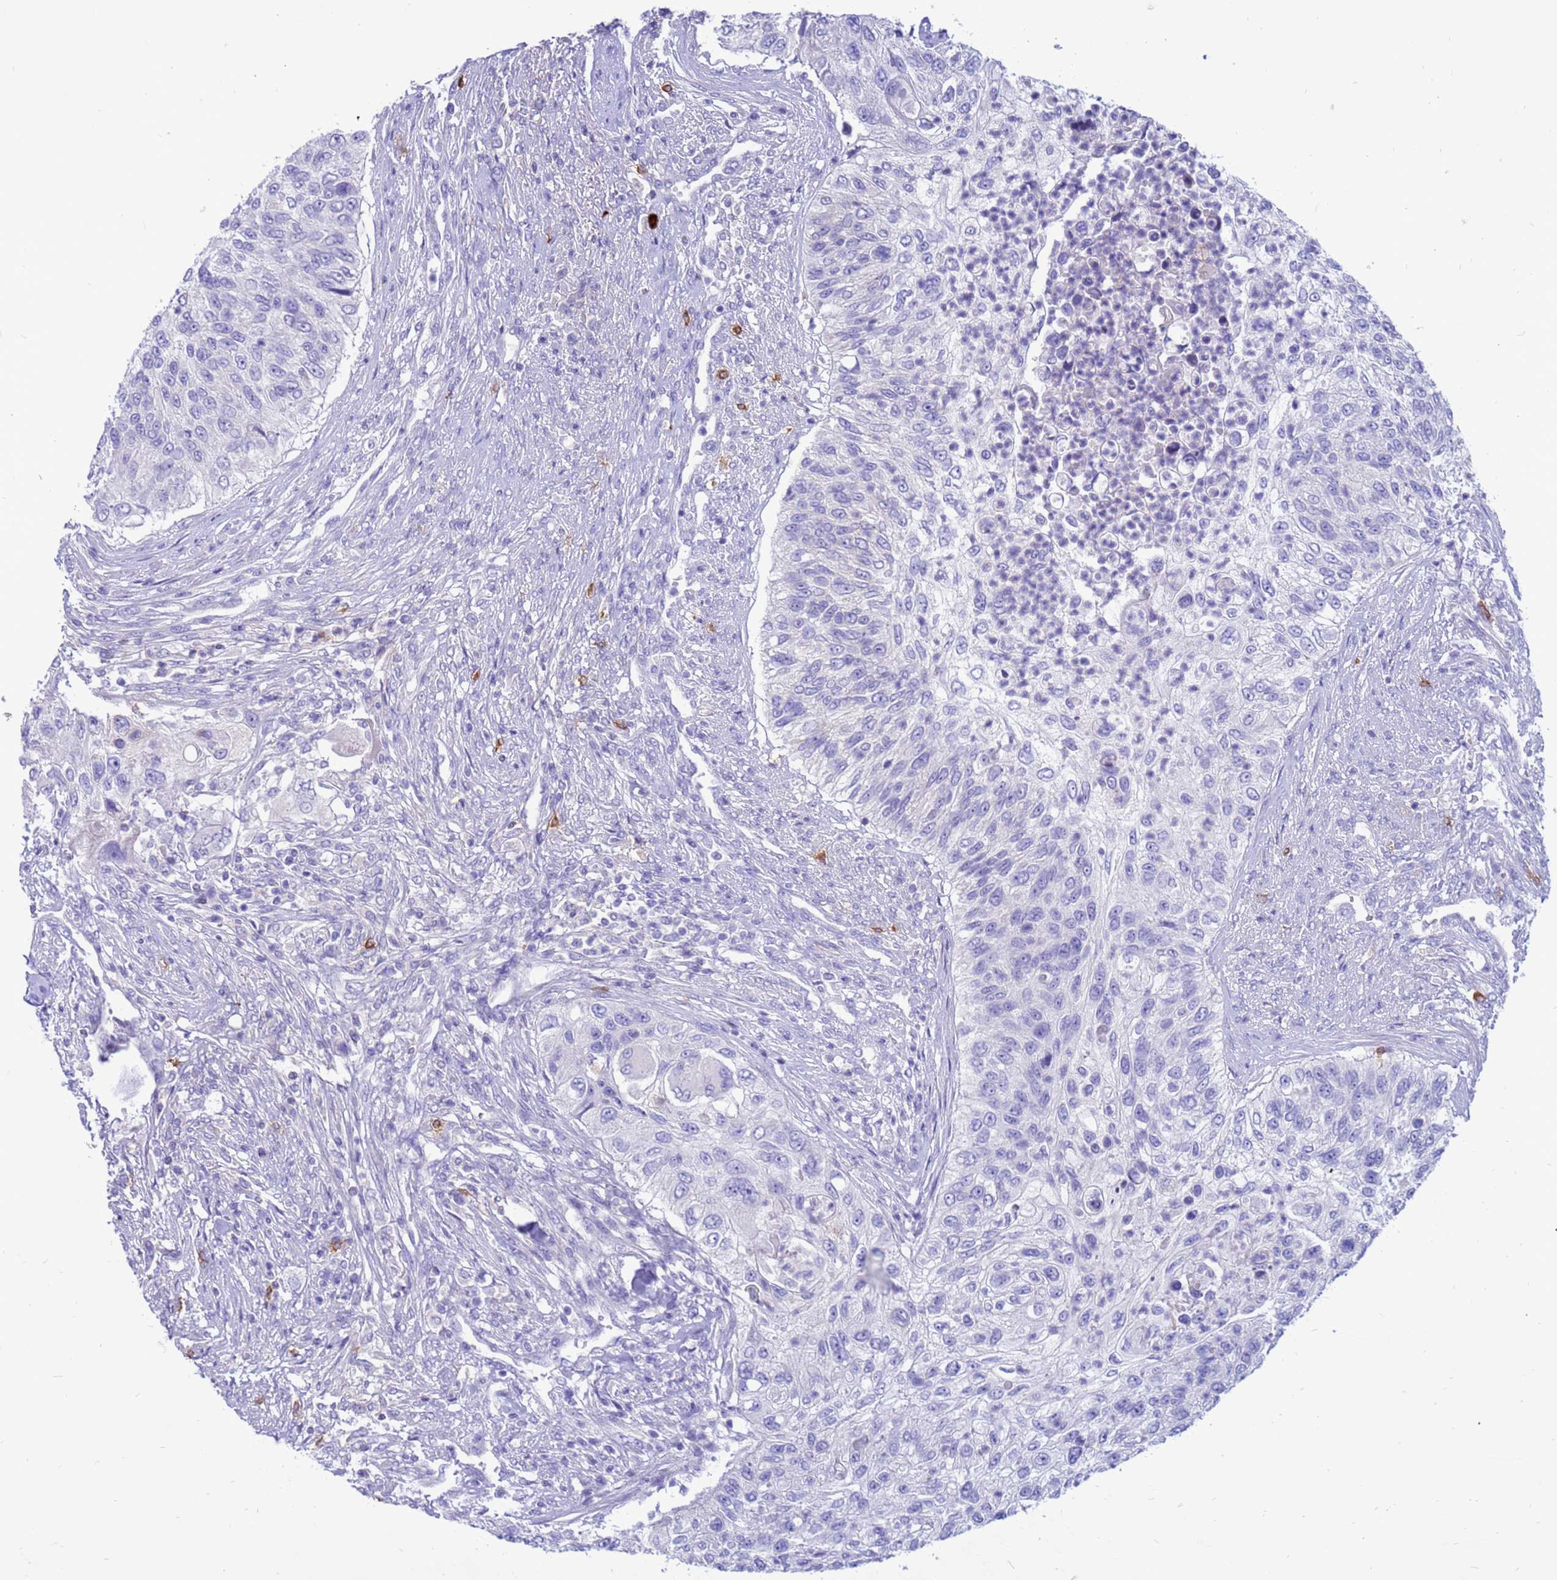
{"staining": {"intensity": "negative", "quantity": "none", "location": "none"}, "tissue": "urothelial cancer", "cell_type": "Tumor cells", "image_type": "cancer", "snomed": [{"axis": "morphology", "description": "Urothelial carcinoma, High grade"}, {"axis": "topography", "description": "Urinary bladder"}], "caption": "The photomicrograph reveals no significant positivity in tumor cells of urothelial cancer.", "gene": "PDE10A", "patient": {"sex": "female", "age": 60}}